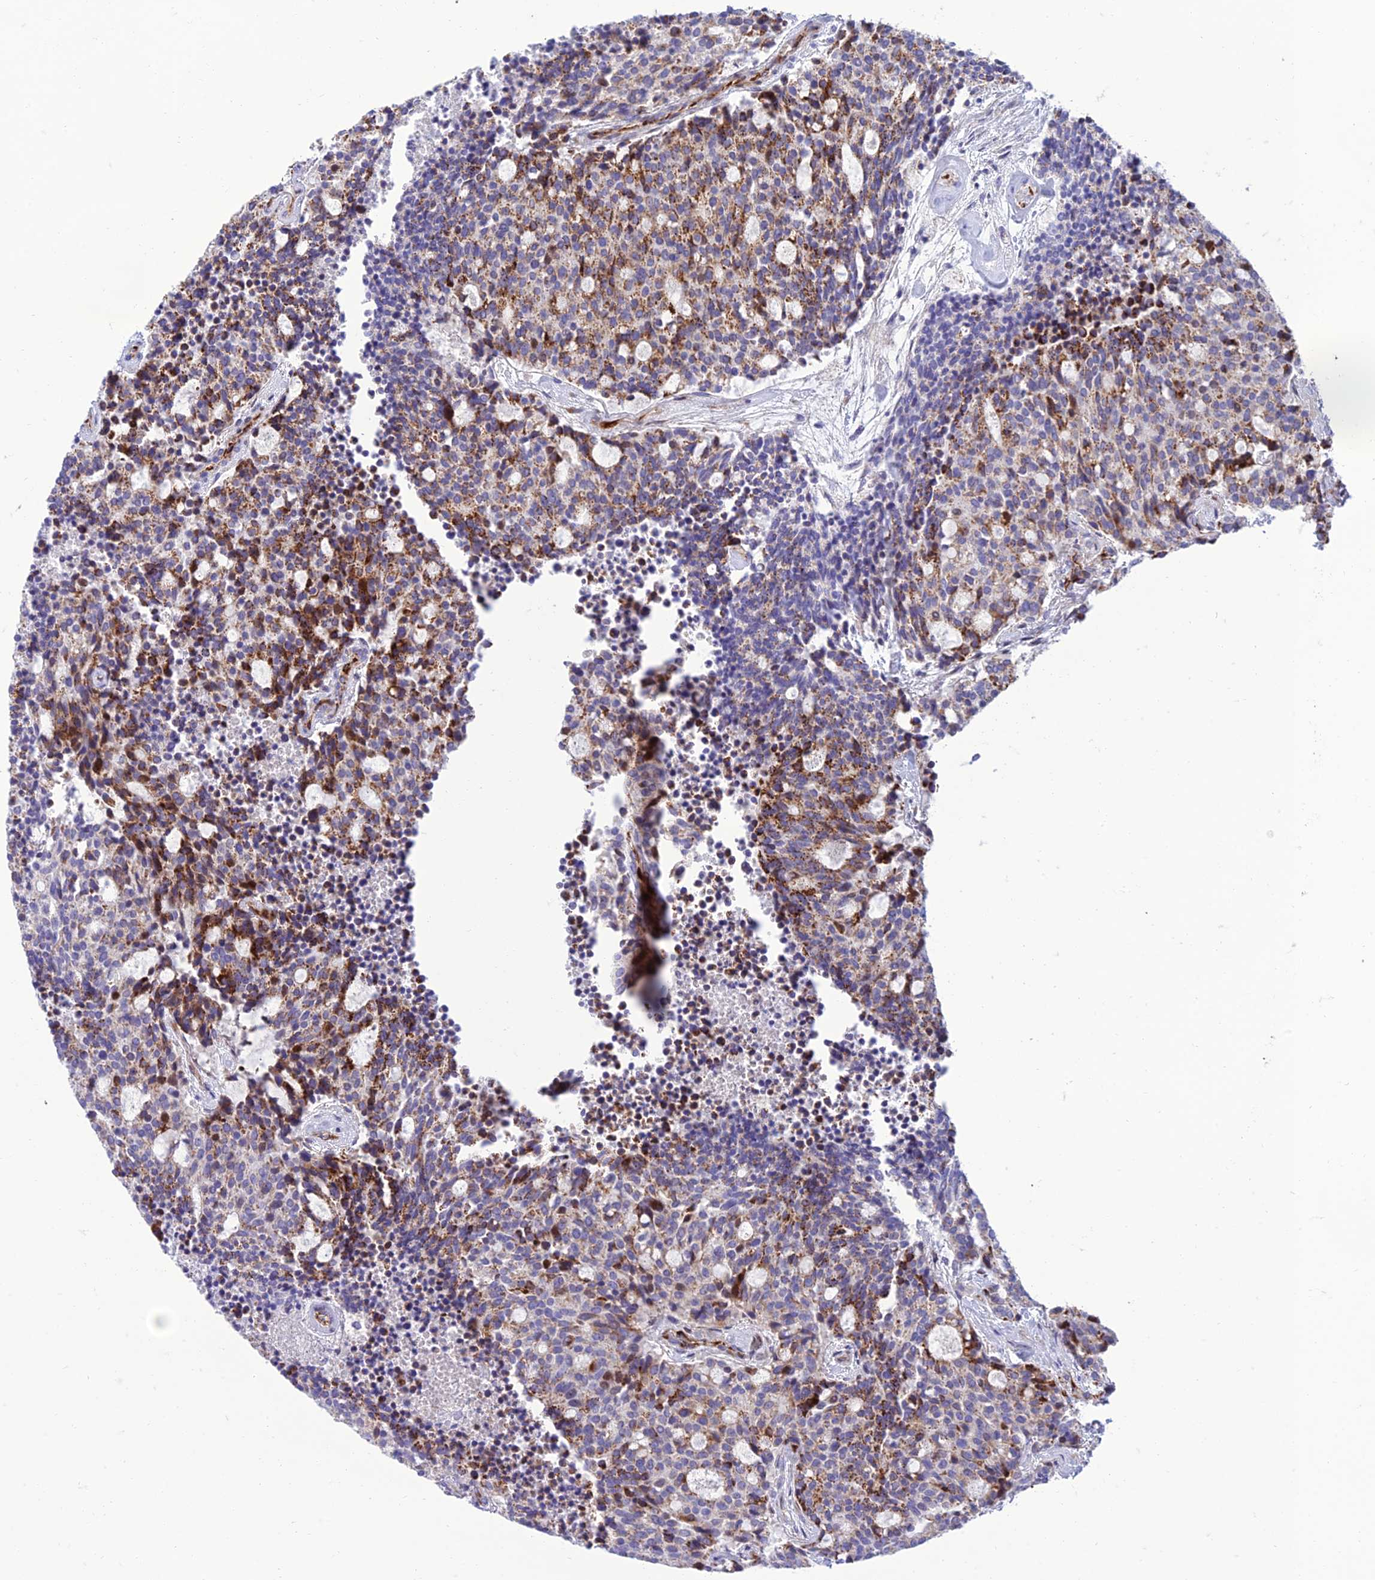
{"staining": {"intensity": "moderate", "quantity": "25%-75%", "location": "cytoplasmic/membranous"}, "tissue": "carcinoid", "cell_type": "Tumor cells", "image_type": "cancer", "snomed": [{"axis": "morphology", "description": "Carcinoid, malignant, NOS"}, {"axis": "topography", "description": "Pancreas"}], "caption": "Immunohistochemistry (IHC) micrograph of neoplastic tissue: human malignant carcinoid stained using IHC demonstrates medium levels of moderate protein expression localized specifically in the cytoplasmic/membranous of tumor cells, appearing as a cytoplasmic/membranous brown color.", "gene": "SEL1L3", "patient": {"sex": "female", "age": 54}}